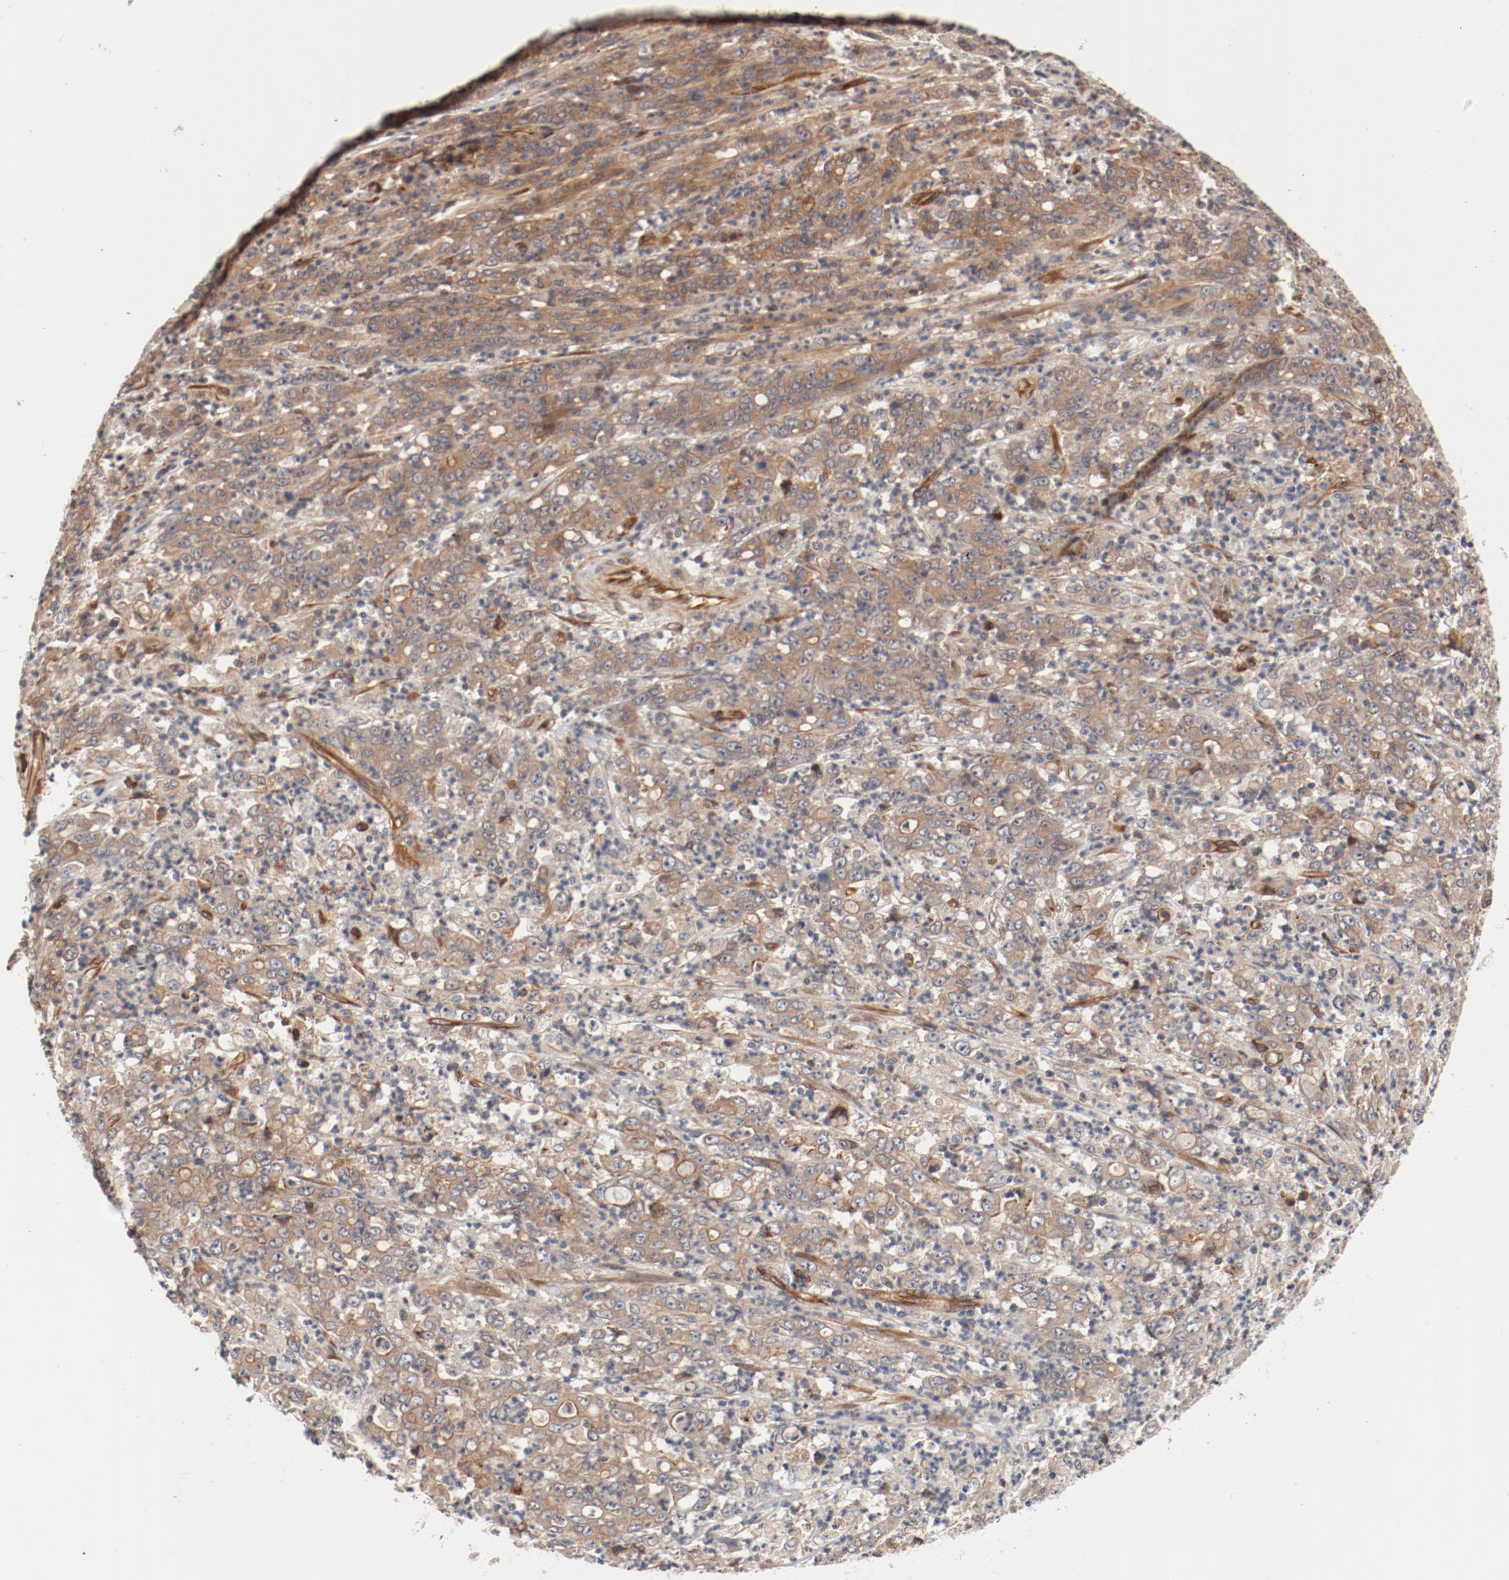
{"staining": {"intensity": "moderate", "quantity": ">75%", "location": "cytoplasmic/membranous"}, "tissue": "stomach cancer", "cell_type": "Tumor cells", "image_type": "cancer", "snomed": [{"axis": "morphology", "description": "Adenocarcinoma, NOS"}, {"axis": "topography", "description": "Stomach, lower"}], "caption": "Stomach adenocarcinoma stained for a protein exhibits moderate cytoplasmic/membranous positivity in tumor cells. (Brightfield microscopy of DAB IHC at high magnification).", "gene": "PITPNM2", "patient": {"sex": "female", "age": 71}}